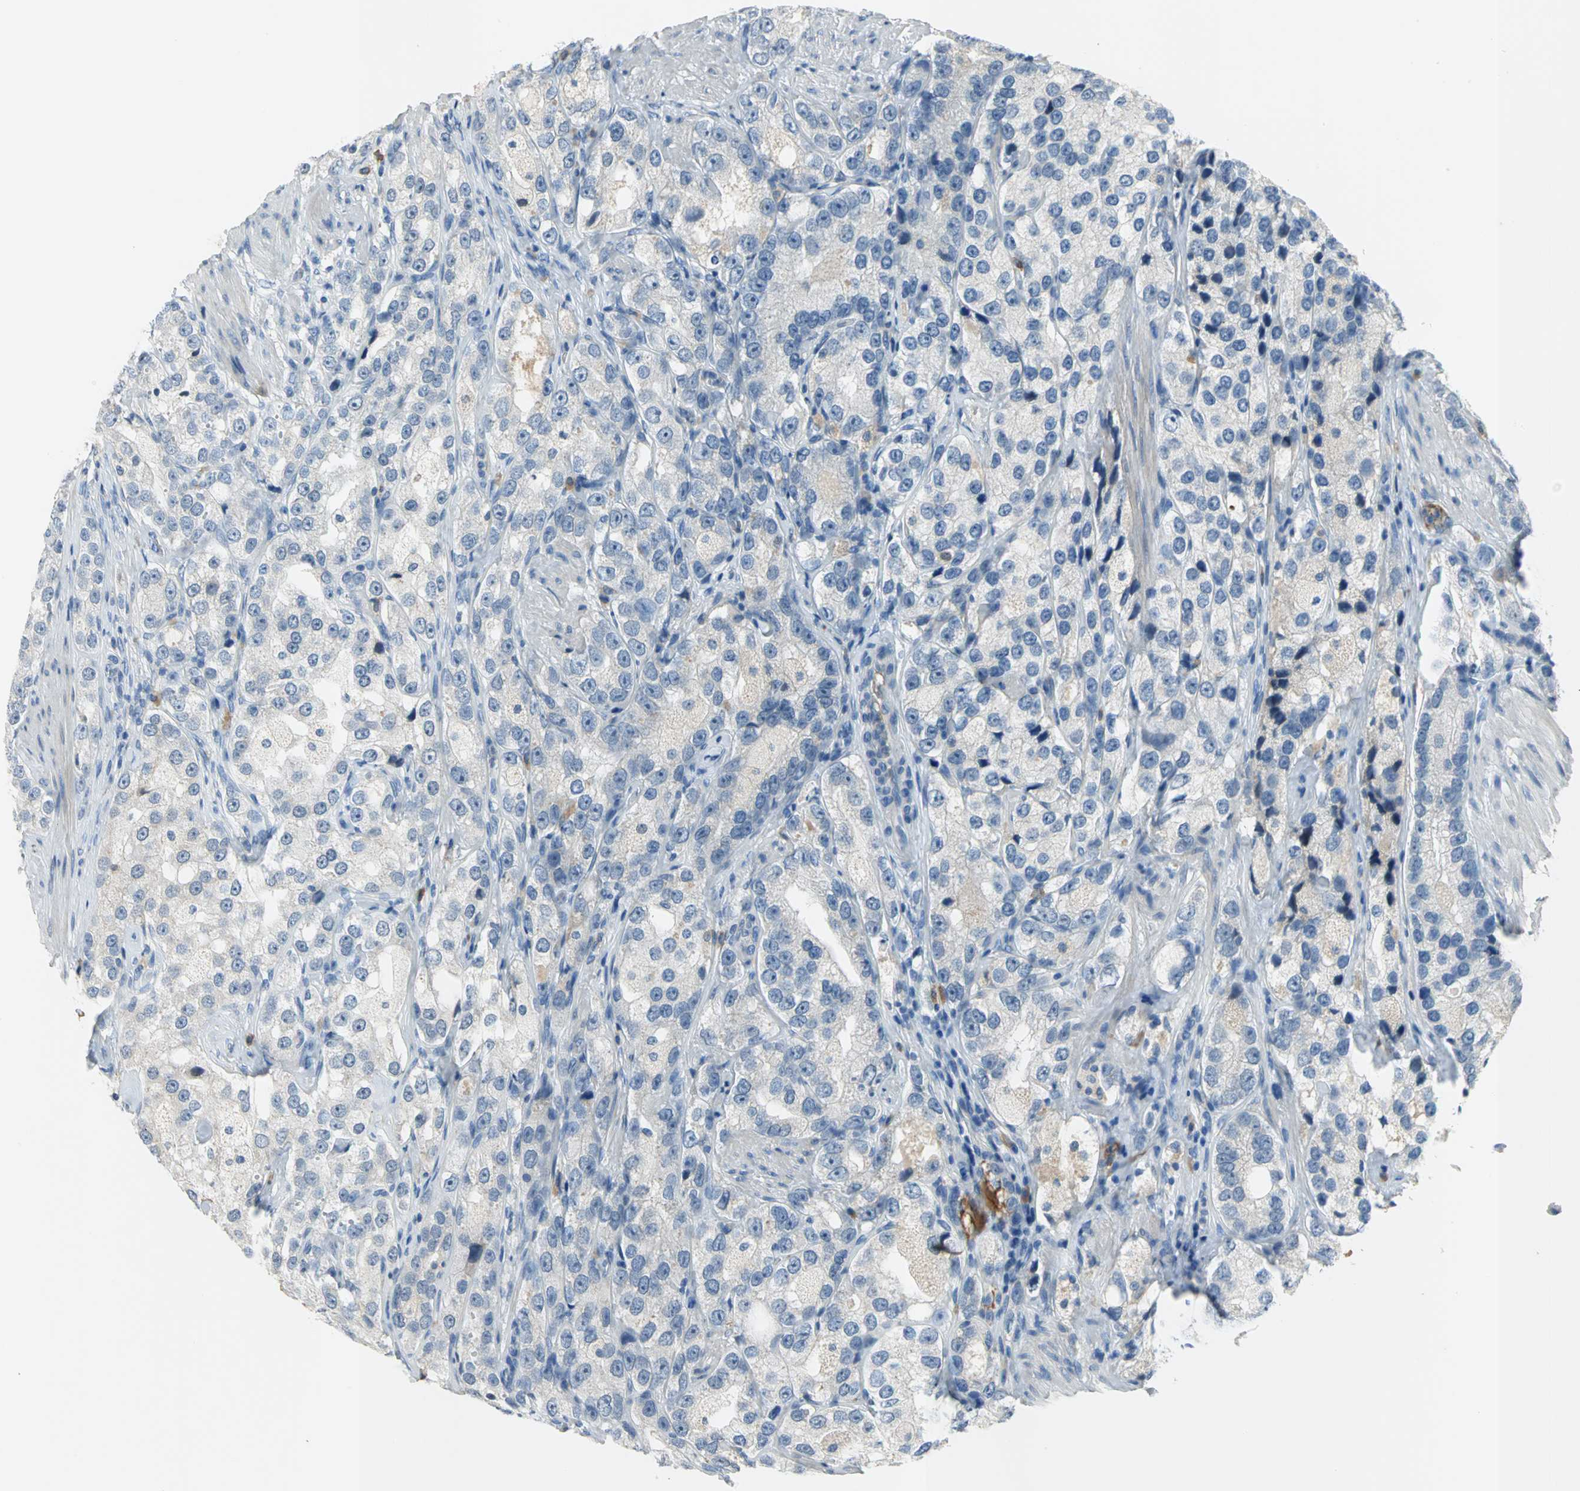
{"staining": {"intensity": "weak", "quantity": "25%-75%", "location": "cytoplasmic/membranous"}, "tissue": "prostate cancer", "cell_type": "Tumor cells", "image_type": "cancer", "snomed": [{"axis": "morphology", "description": "Adenocarcinoma, High grade"}, {"axis": "topography", "description": "Prostate"}], "caption": "A micrograph showing weak cytoplasmic/membranous staining in approximately 25%-75% of tumor cells in high-grade adenocarcinoma (prostate), as visualized by brown immunohistochemical staining.", "gene": "ZIC1", "patient": {"sex": "male", "age": 63}}